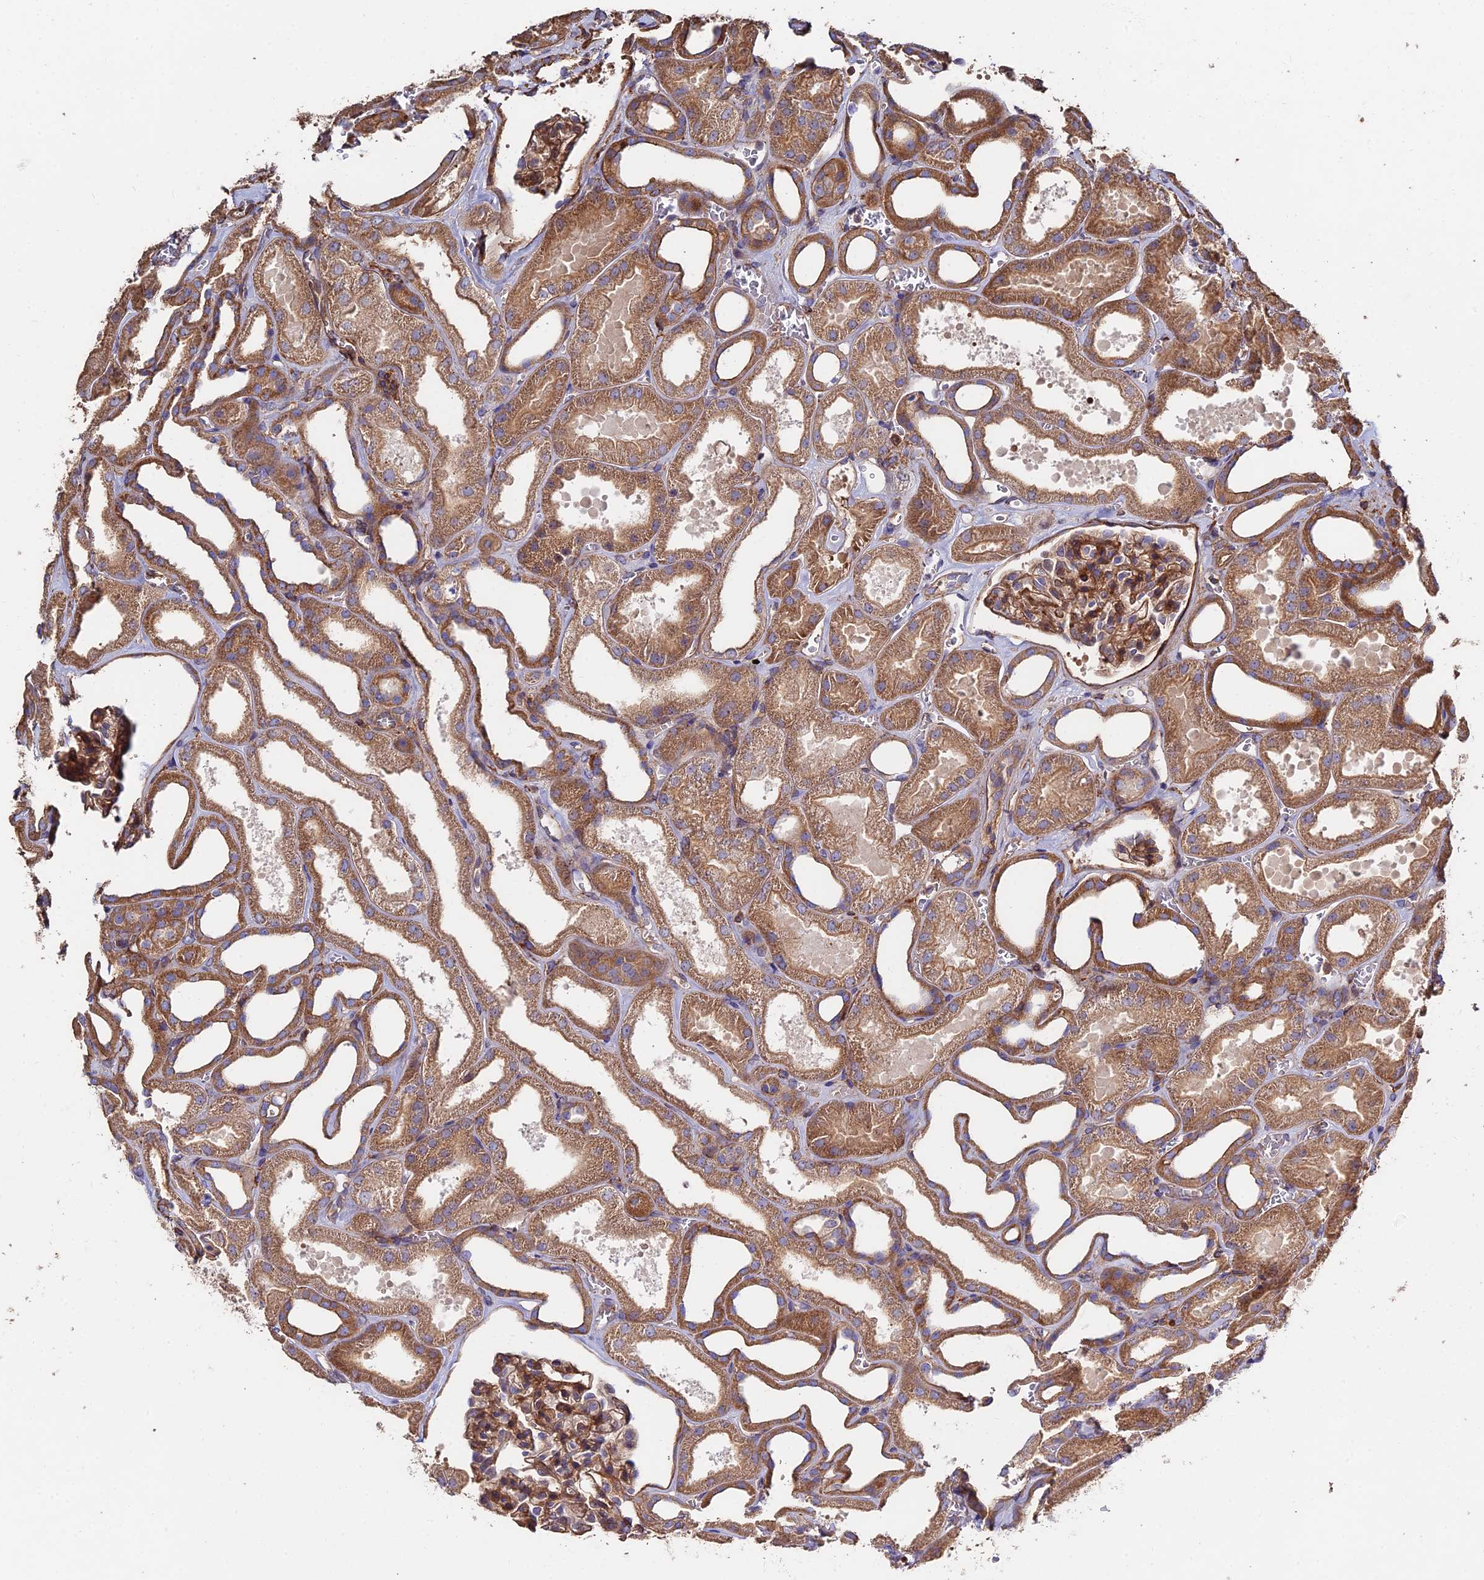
{"staining": {"intensity": "moderate", "quantity": ">75%", "location": "cytoplasmic/membranous"}, "tissue": "kidney", "cell_type": "Cells in glomeruli", "image_type": "normal", "snomed": [{"axis": "morphology", "description": "Normal tissue, NOS"}, {"axis": "morphology", "description": "Adenocarcinoma, NOS"}, {"axis": "topography", "description": "Kidney"}], "caption": "A micrograph of human kidney stained for a protein shows moderate cytoplasmic/membranous brown staining in cells in glomeruli. The protein is shown in brown color, while the nuclei are stained blue.", "gene": "EXT1", "patient": {"sex": "female", "age": 68}}